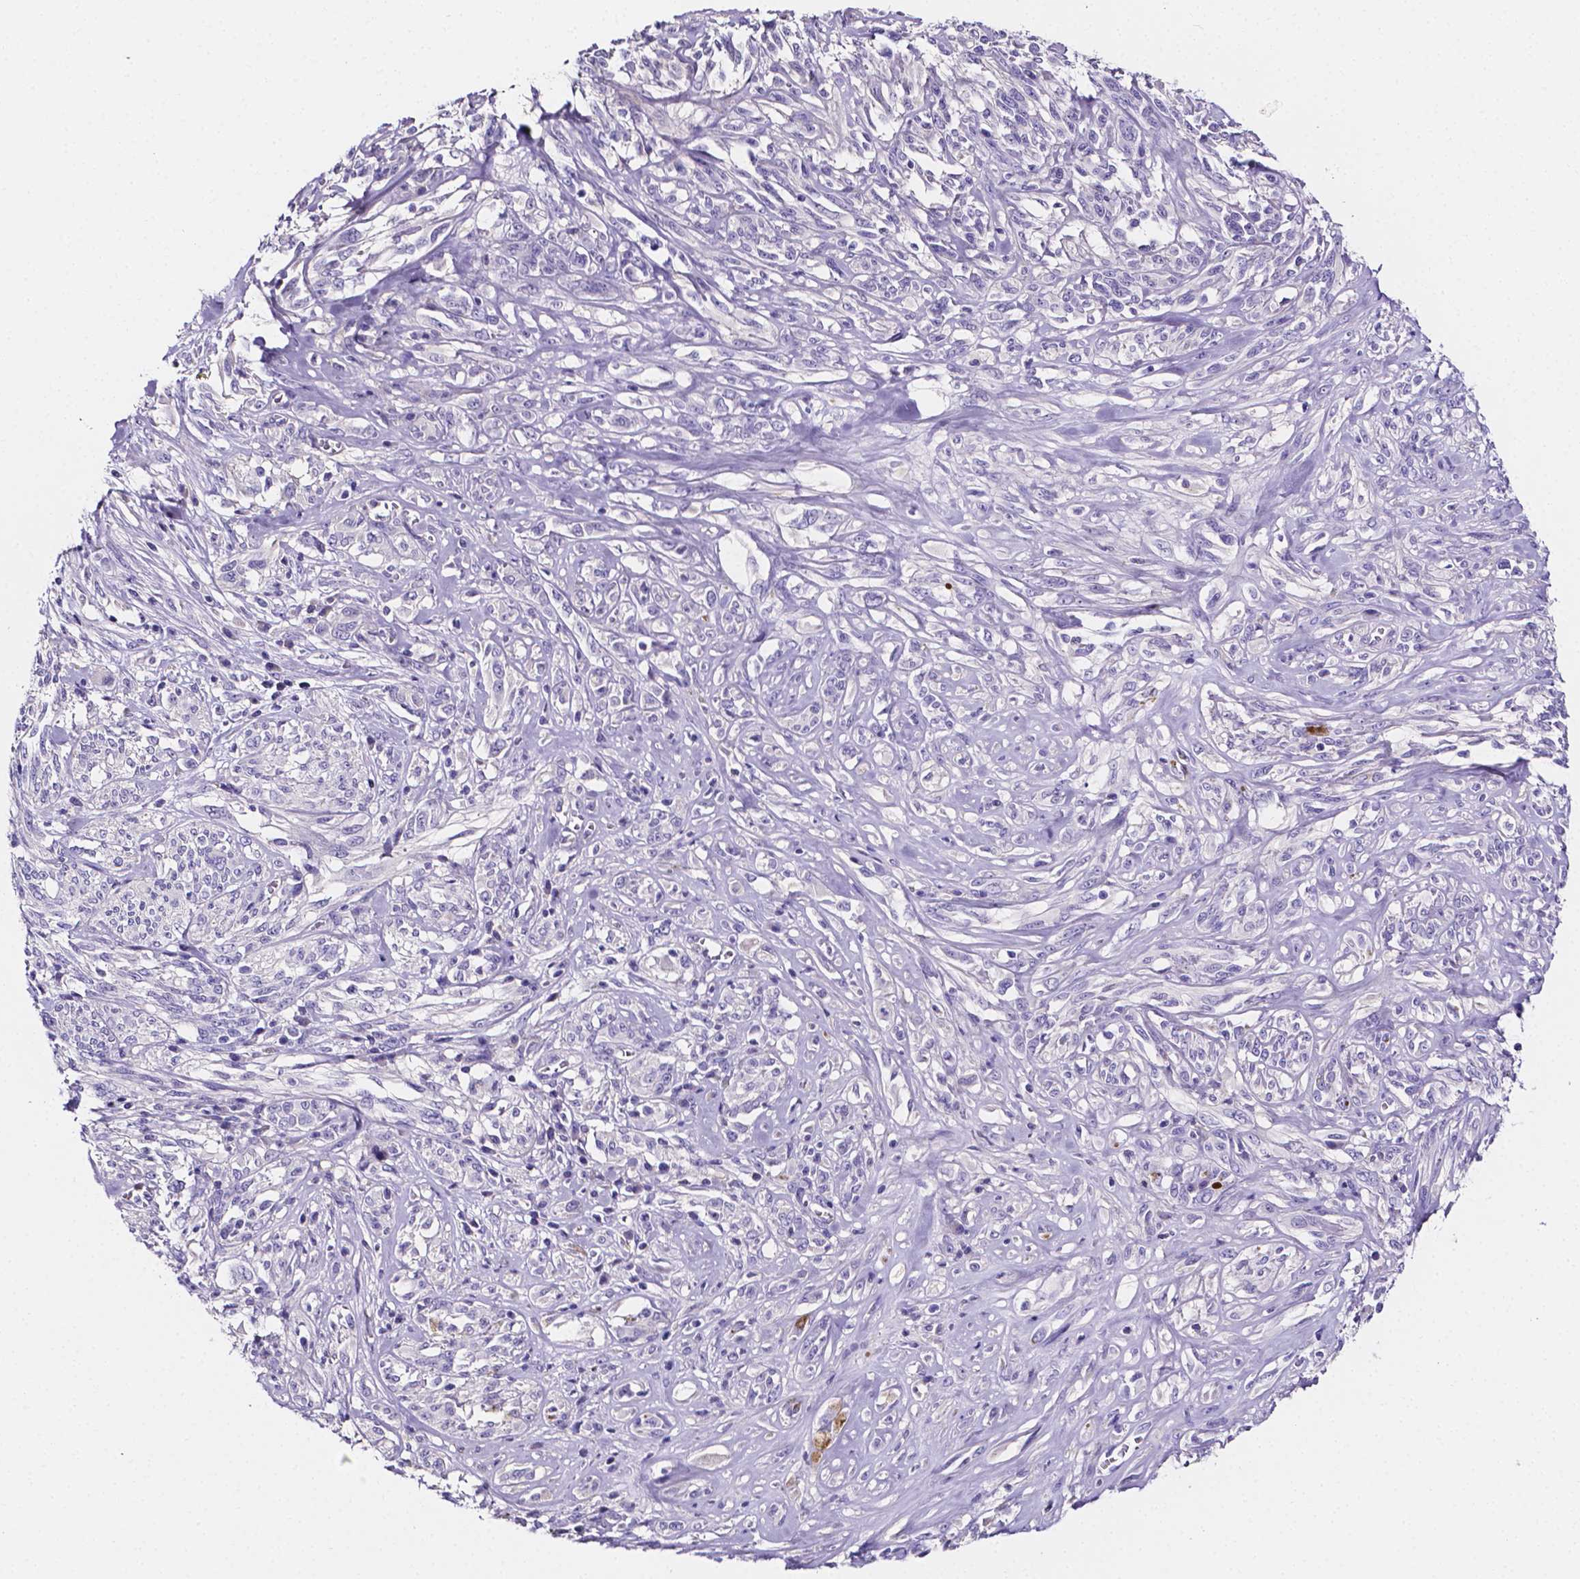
{"staining": {"intensity": "negative", "quantity": "none", "location": "none"}, "tissue": "melanoma", "cell_type": "Tumor cells", "image_type": "cancer", "snomed": [{"axis": "morphology", "description": "Malignant melanoma, NOS"}, {"axis": "topography", "description": "Skin"}], "caption": "This micrograph is of malignant melanoma stained with immunohistochemistry to label a protein in brown with the nuclei are counter-stained blue. There is no positivity in tumor cells. (DAB (3,3'-diaminobenzidine) immunohistochemistry (IHC) visualized using brightfield microscopy, high magnification).", "gene": "NRGN", "patient": {"sex": "female", "age": 91}}